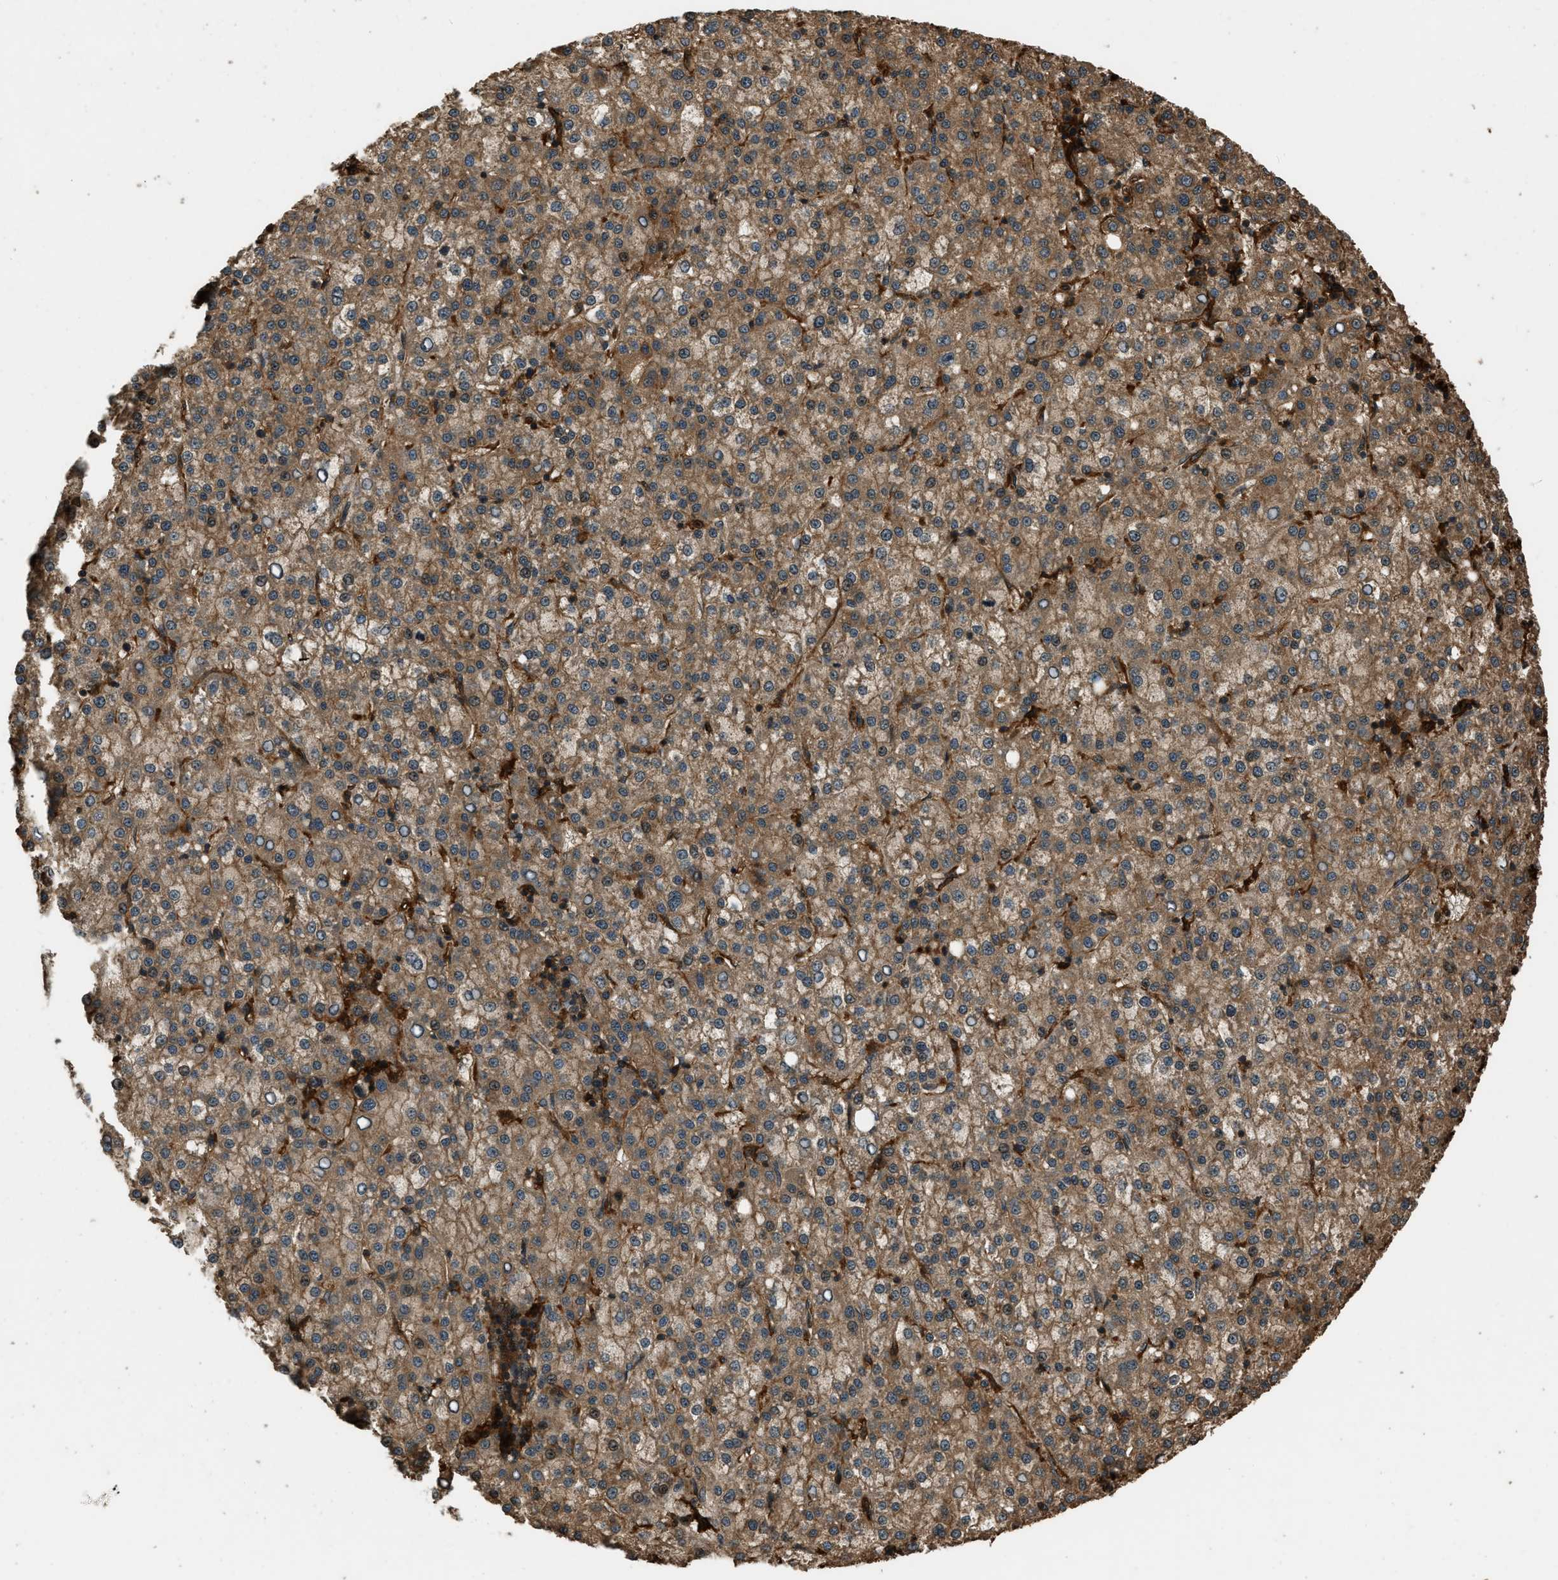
{"staining": {"intensity": "moderate", "quantity": ">75%", "location": "cytoplasmic/membranous"}, "tissue": "liver cancer", "cell_type": "Tumor cells", "image_type": "cancer", "snomed": [{"axis": "morphology", "description": "Carcinoma, Hepatocellular, NOS"}, {"axis": "topography", "description": "Liver"}], "caption": "This is an image of immunohistochemistry staining of liver cancer, which shows moderate expression in the cytoplasmic/membranous of tumor cells.", "gene": "RAP2A", "patient": {"sex": "female", "age": 58}}